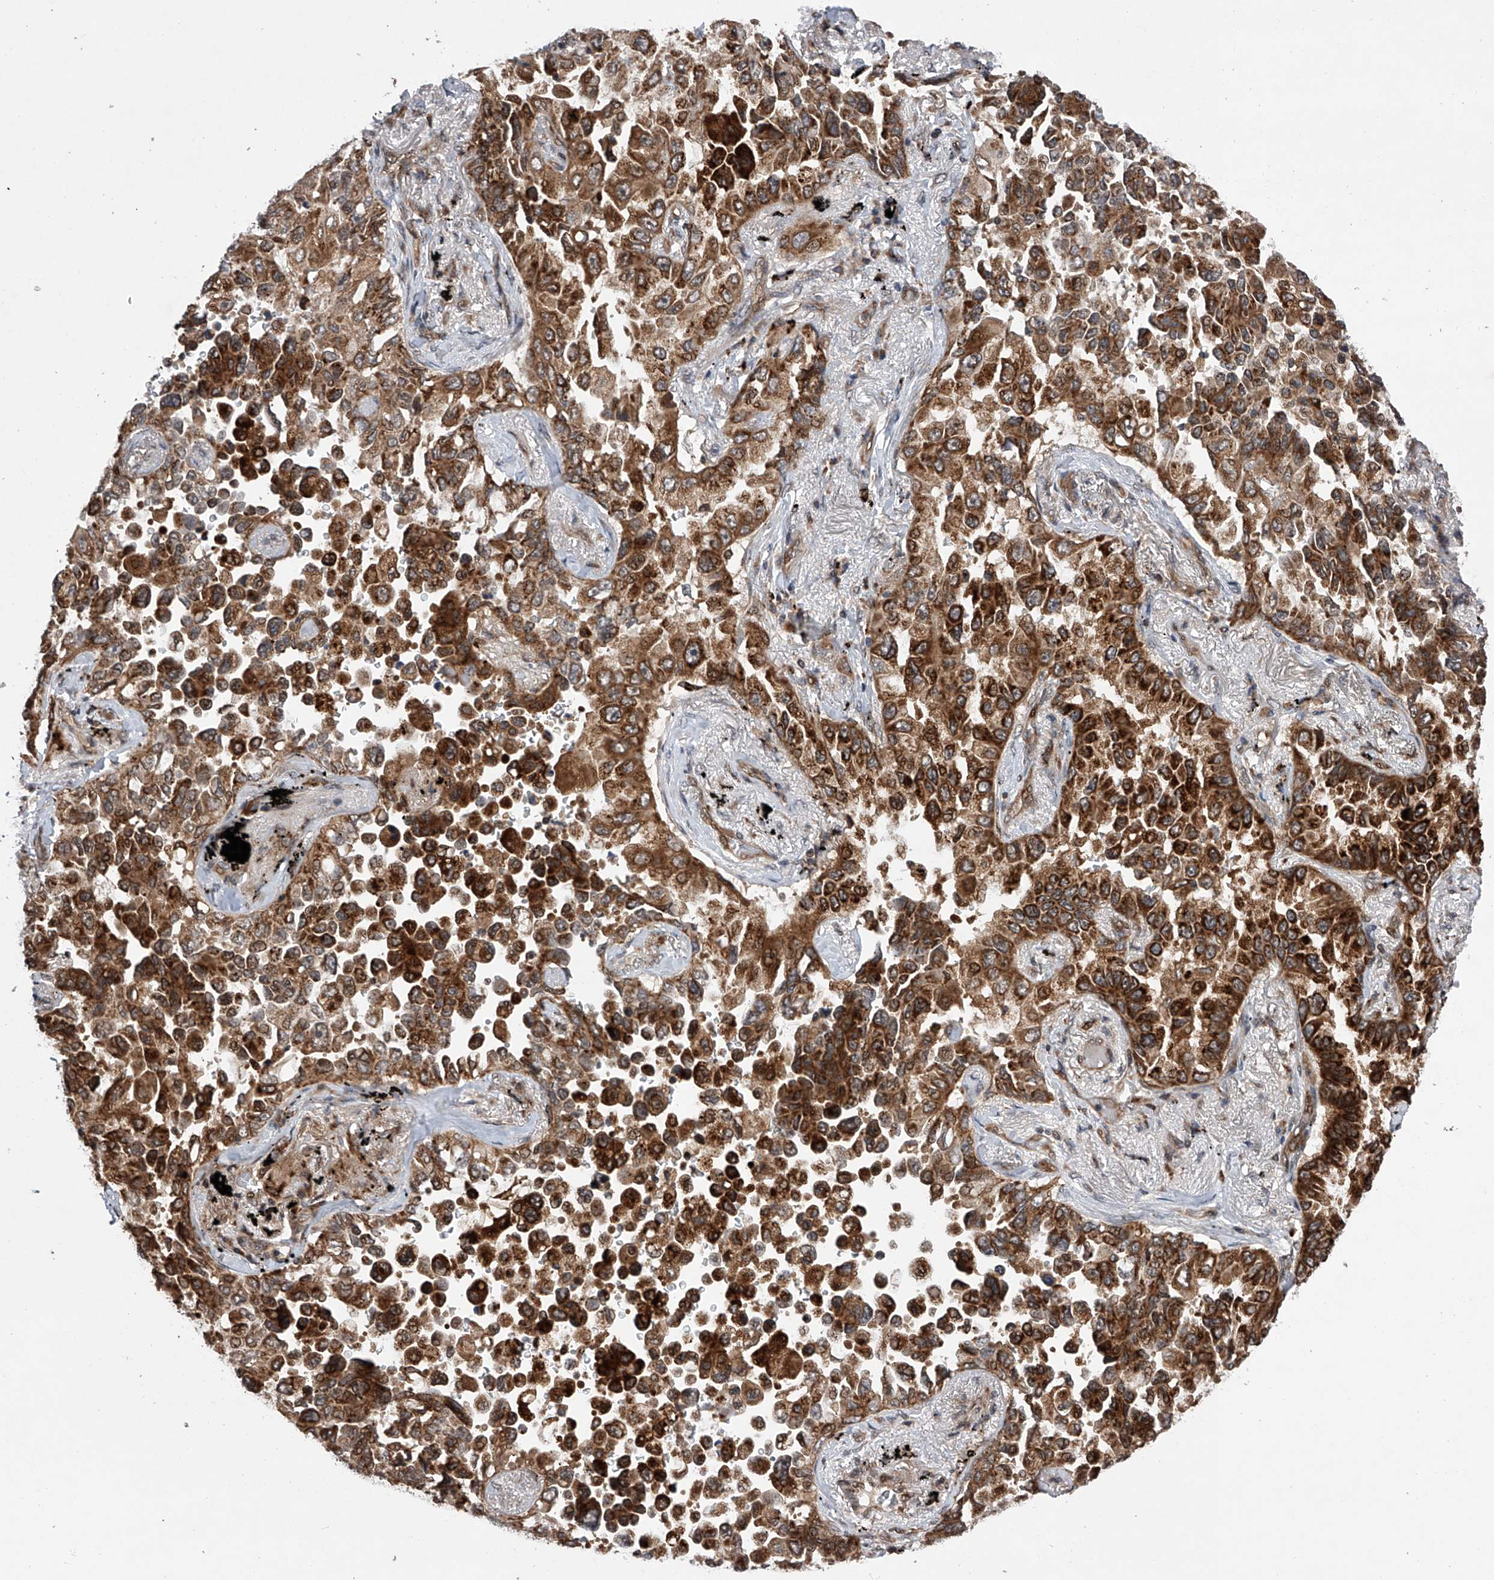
{"staining": {"intensity": "strong", "quantity": ">75%", "location": "cytoplasmic/membranous"}, "tissue": "lung cancer", "cell_type": "Tumor cells", "image_type": "cancer", "snomed": [{"axis": "morphology", "description": "Adenocarcinoma, NOS"}, {"axis": "topography", "description": "Lung"}], "caption": "A brown stain labels strong cytoplasmic/membranous staining of a protein in human lung cancer tumor cells.", "gene": "MAP3K11", "patient": {"sex": "female", "age": 67}}